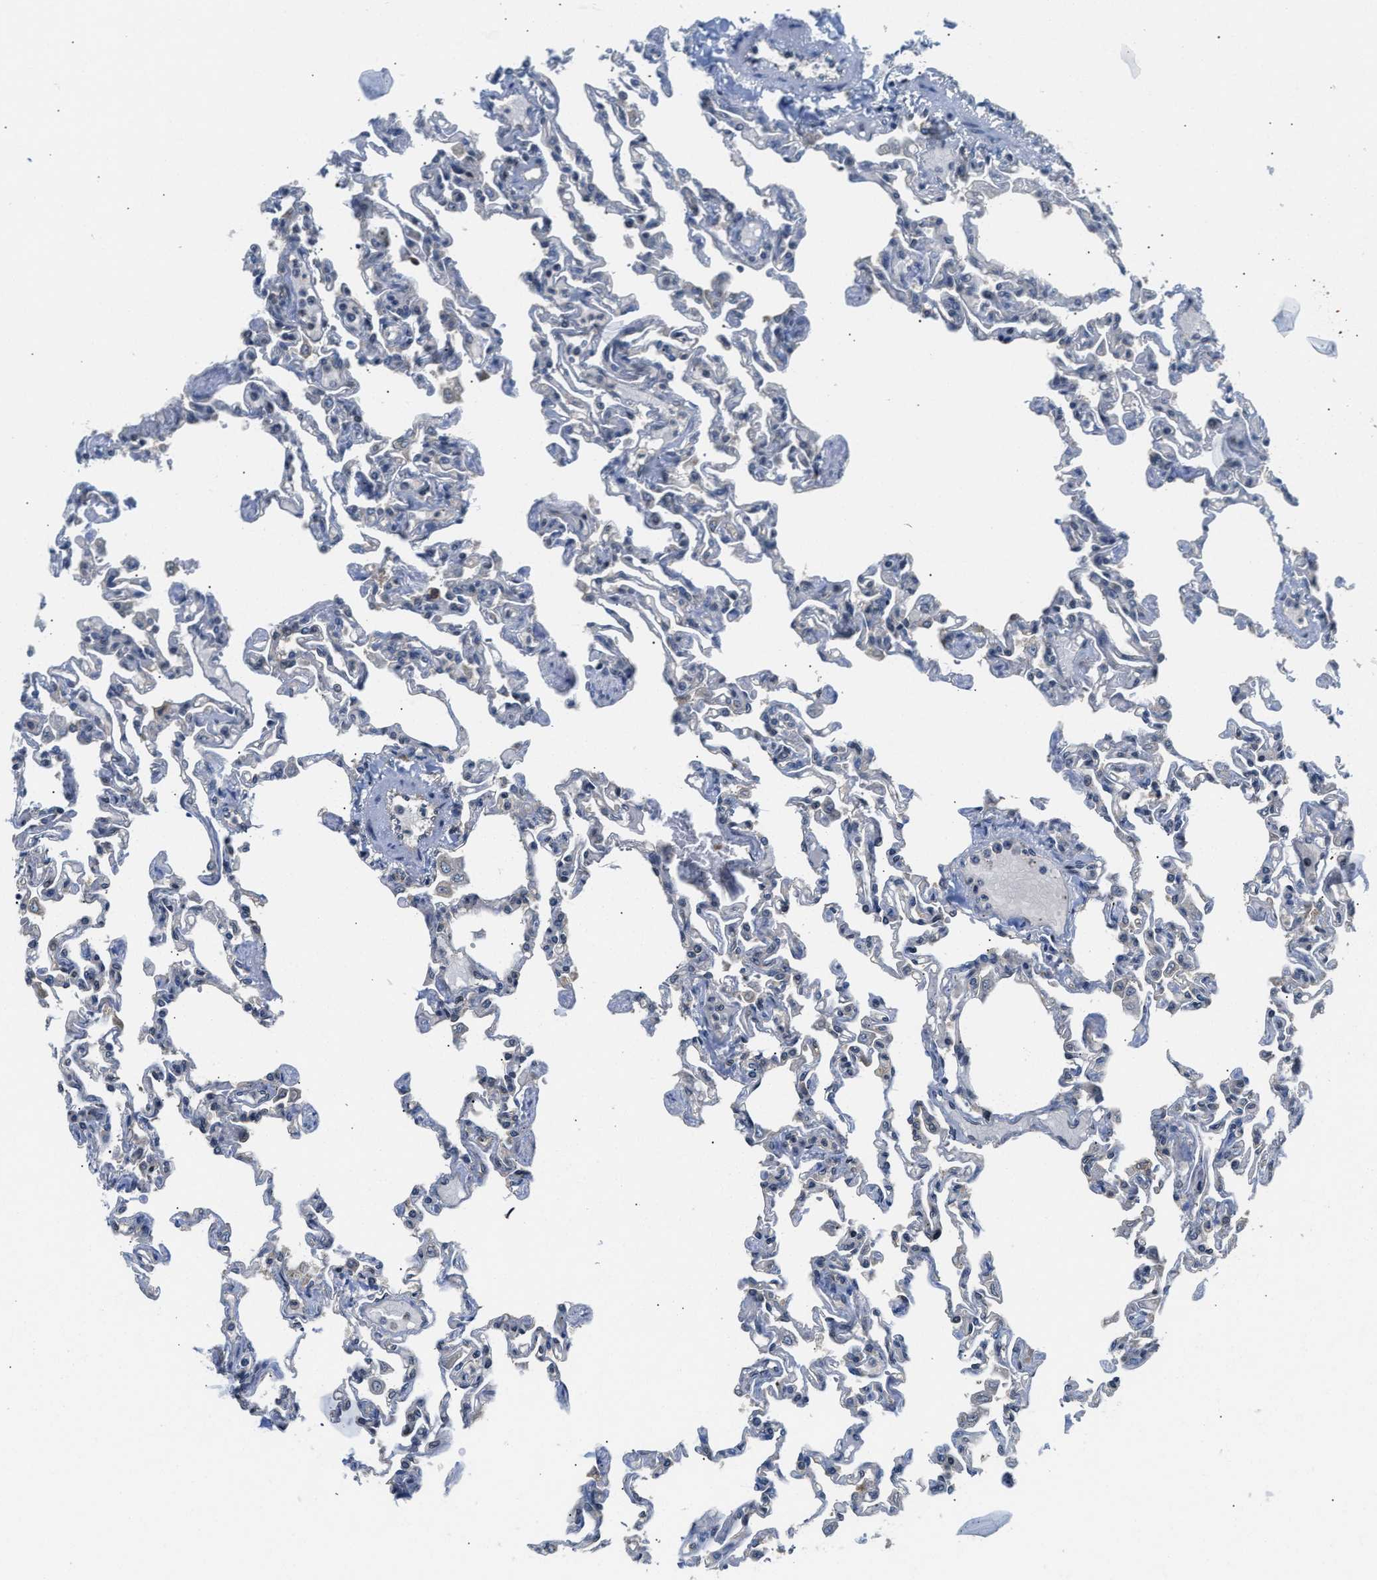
{"staining": {"intensity": "moderate", "quantity": "25%-75%", "location": "cytoplasmic/membranous,nuclear"}, "tissue": "lung", "cell_type": "Alveolar cells", "image_type": "normal", "snomed": [{"axis": "morphology", "description": "Normal tissue, NOS"}, {"axis": "topography", "description": "Lung"}], "caption": "The photomicrograph shows immunohistochemical staining of normal lung. There is moderate cytoplasmic/membranous,nuclear staining is present in approximately 25%-75% of alveolar cells. Ihc stains the protein in brown and the nuclei are stained blue.", "gene": "RAB29", "patient": {"sex": "male", "age": 21}}